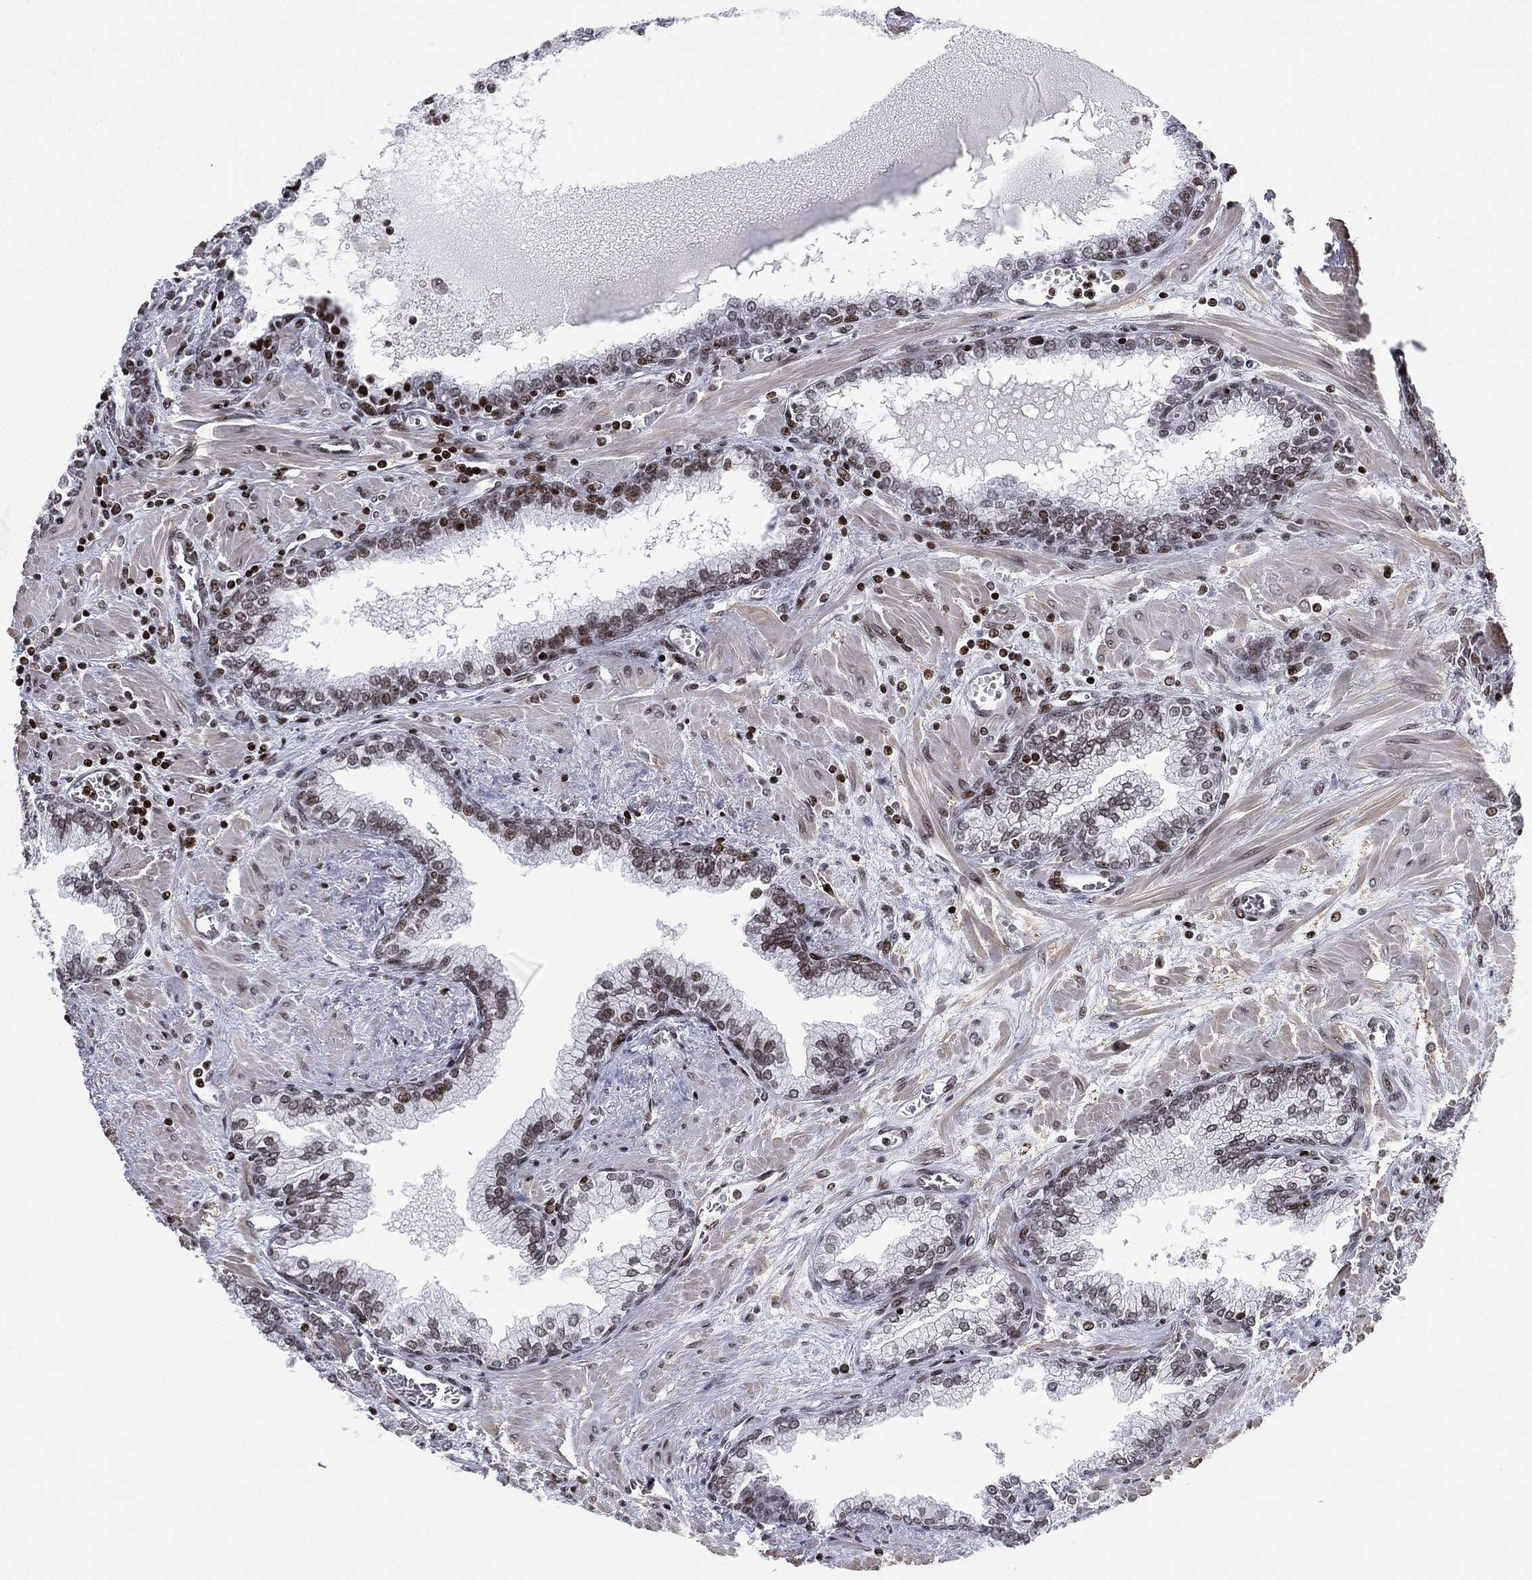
{"staining": {"intensity": "moderate", "quantity": "25%-75%", "location": "nuclear"}, "tissue": "prostate cancer", "cell_type": "Tumor cells", "image_type": "cancer", "snomed": [{"axis": "morphology", "description": "Adenocarcinoma, NOS"}, {"axis": "topography", "description": "Prostate and seminal vesicle, NOS"}, {"axis": "topography", "description": "Prostate"}], "caption": "IHC (DAB) staining of prostate cancer (adenocarcinoma) shows moderate nuclear protein positivity in about 25%-75% of tumor cells.", "gene": "MFSD14A", "patient": {"sex": "male", "age": 62}}